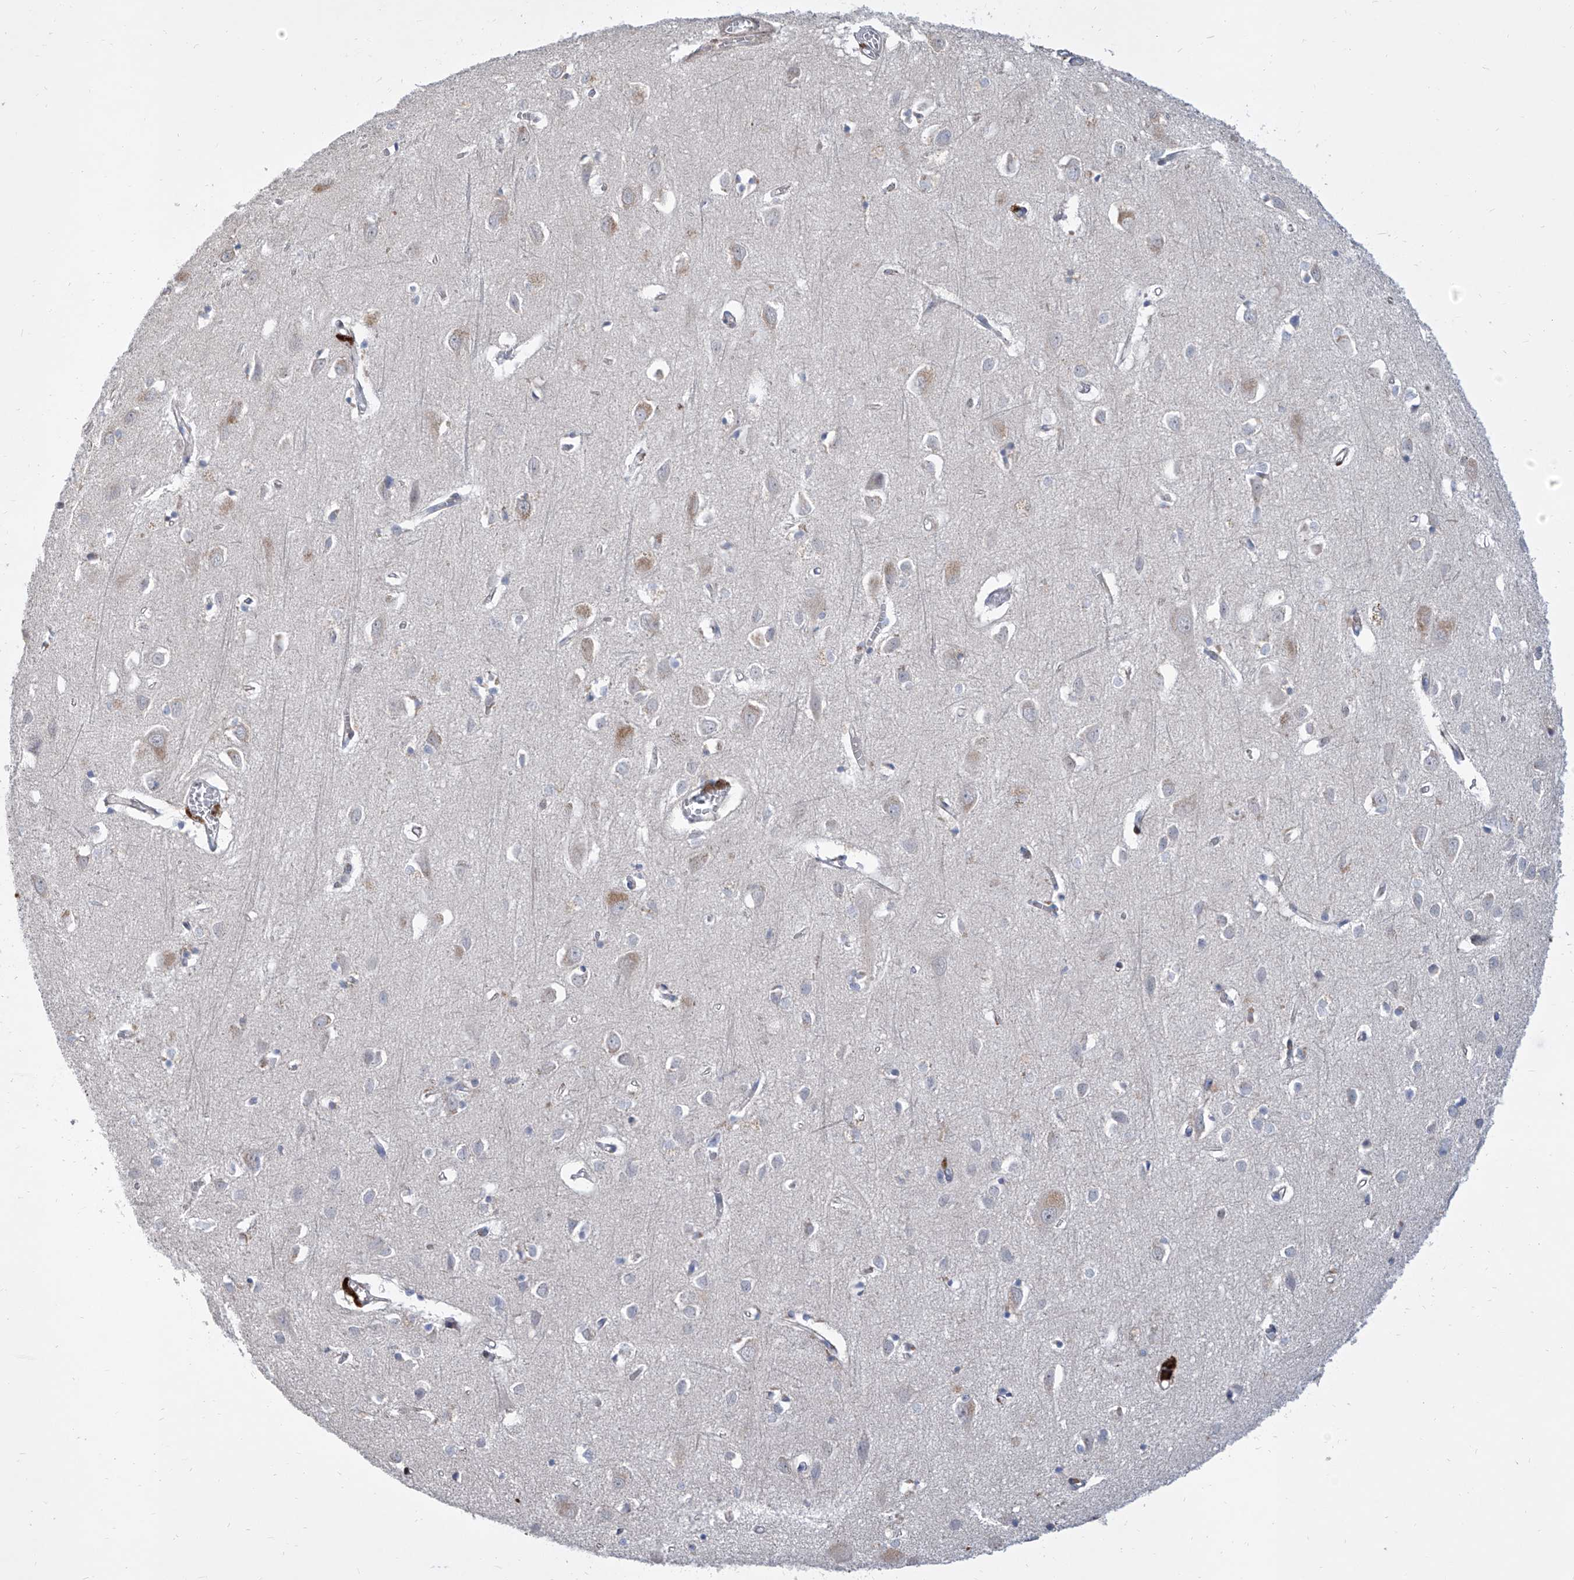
{"staining": {"intensity": "negative", "quantity": "none", "location": "none"}, "tissue": "cerebral cortex", "cell_type": "Endothelial cells", "image_type": "normal", "snomed": [{"axis": "morphology", "description": "Normal tissue, NOS"}, {"axis": "topography", "description": "Cerebral cortex"}], "caption": "Immunohistochemistry of benign human cerebral cortex exhibits no staining in endothelial cells.", "gene": "LRRC1", "patient": {"sex": "female", "age": 64}}